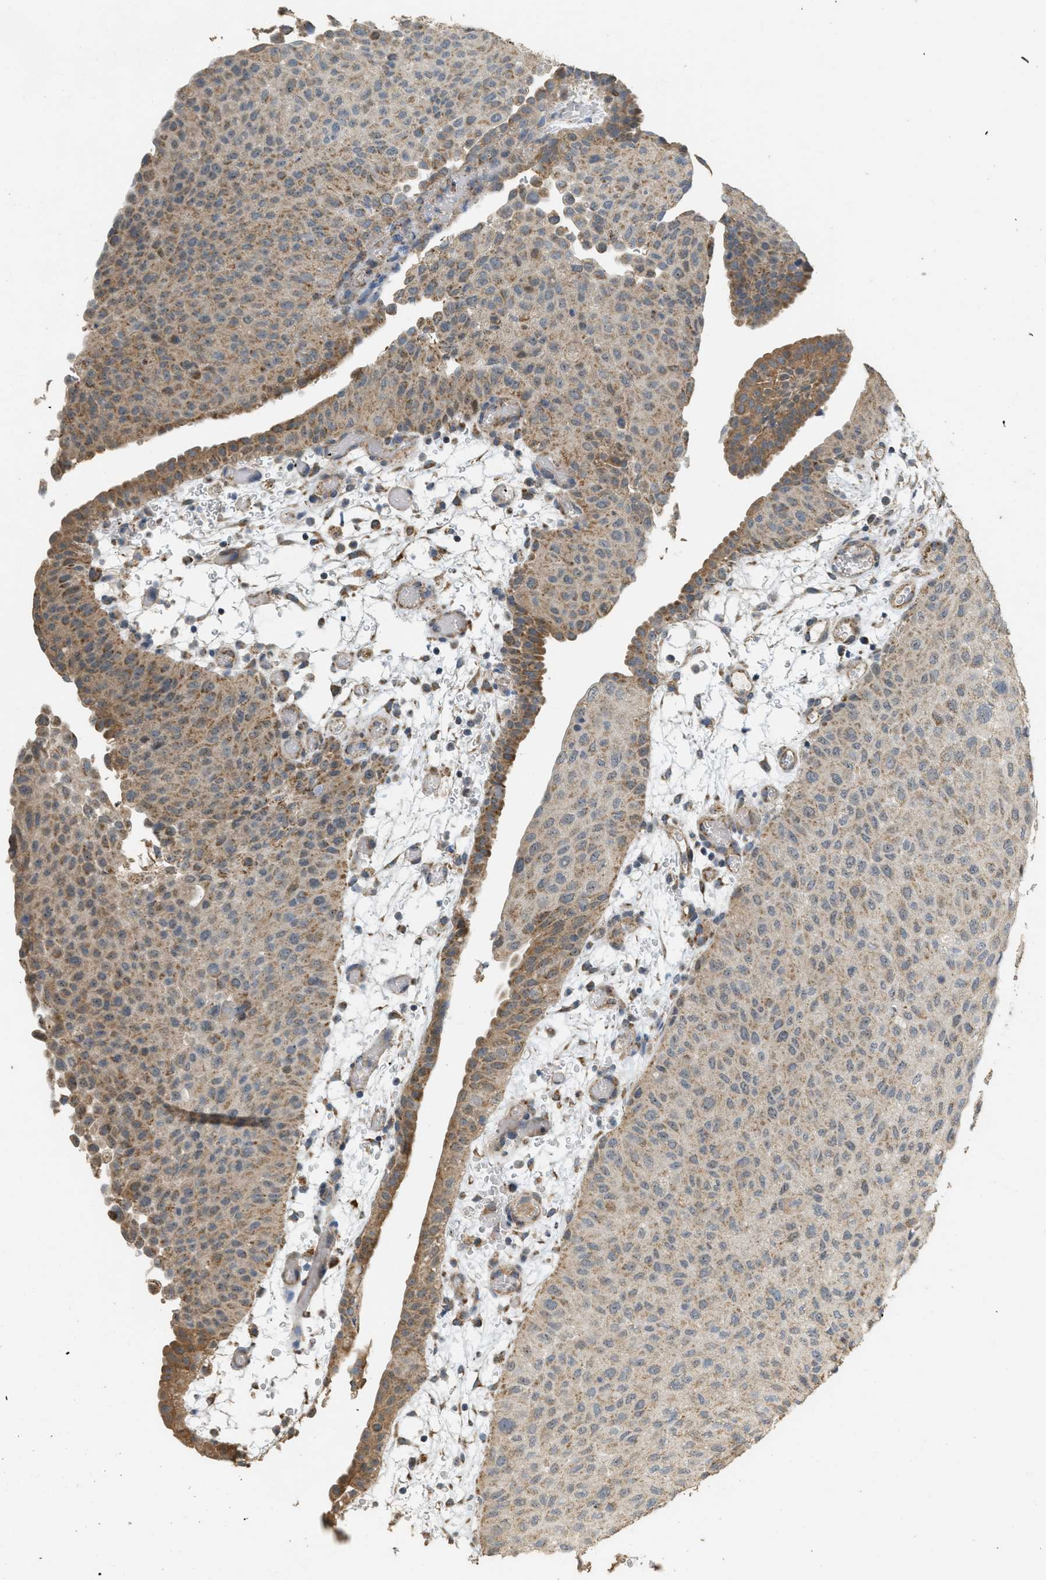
{"staining": {"intensity": "moderate", "quantity": ">75%", "location": "cytoplasmic/membranous"}, "tissue": "urothelial cancer", "cell_type": "Tumor cells", "image_type": "cancer", "snomed": [{"axis": "morphology", "description": "Urothelial carcinoma, Low grade"}, {"axis": "morphology", "description": "Urothelial carcinoma, High grade"}, {"axis": "topography", "description": "Urinary bladder"}], "caption": "A brown stain highlights moderate cytoplasmic/membranous expression of a protein in human urothelial carcinoma (high-grade) tumor cells.", "gene": "KCNA4", "patient": {"sex": "male", "age": 35}}